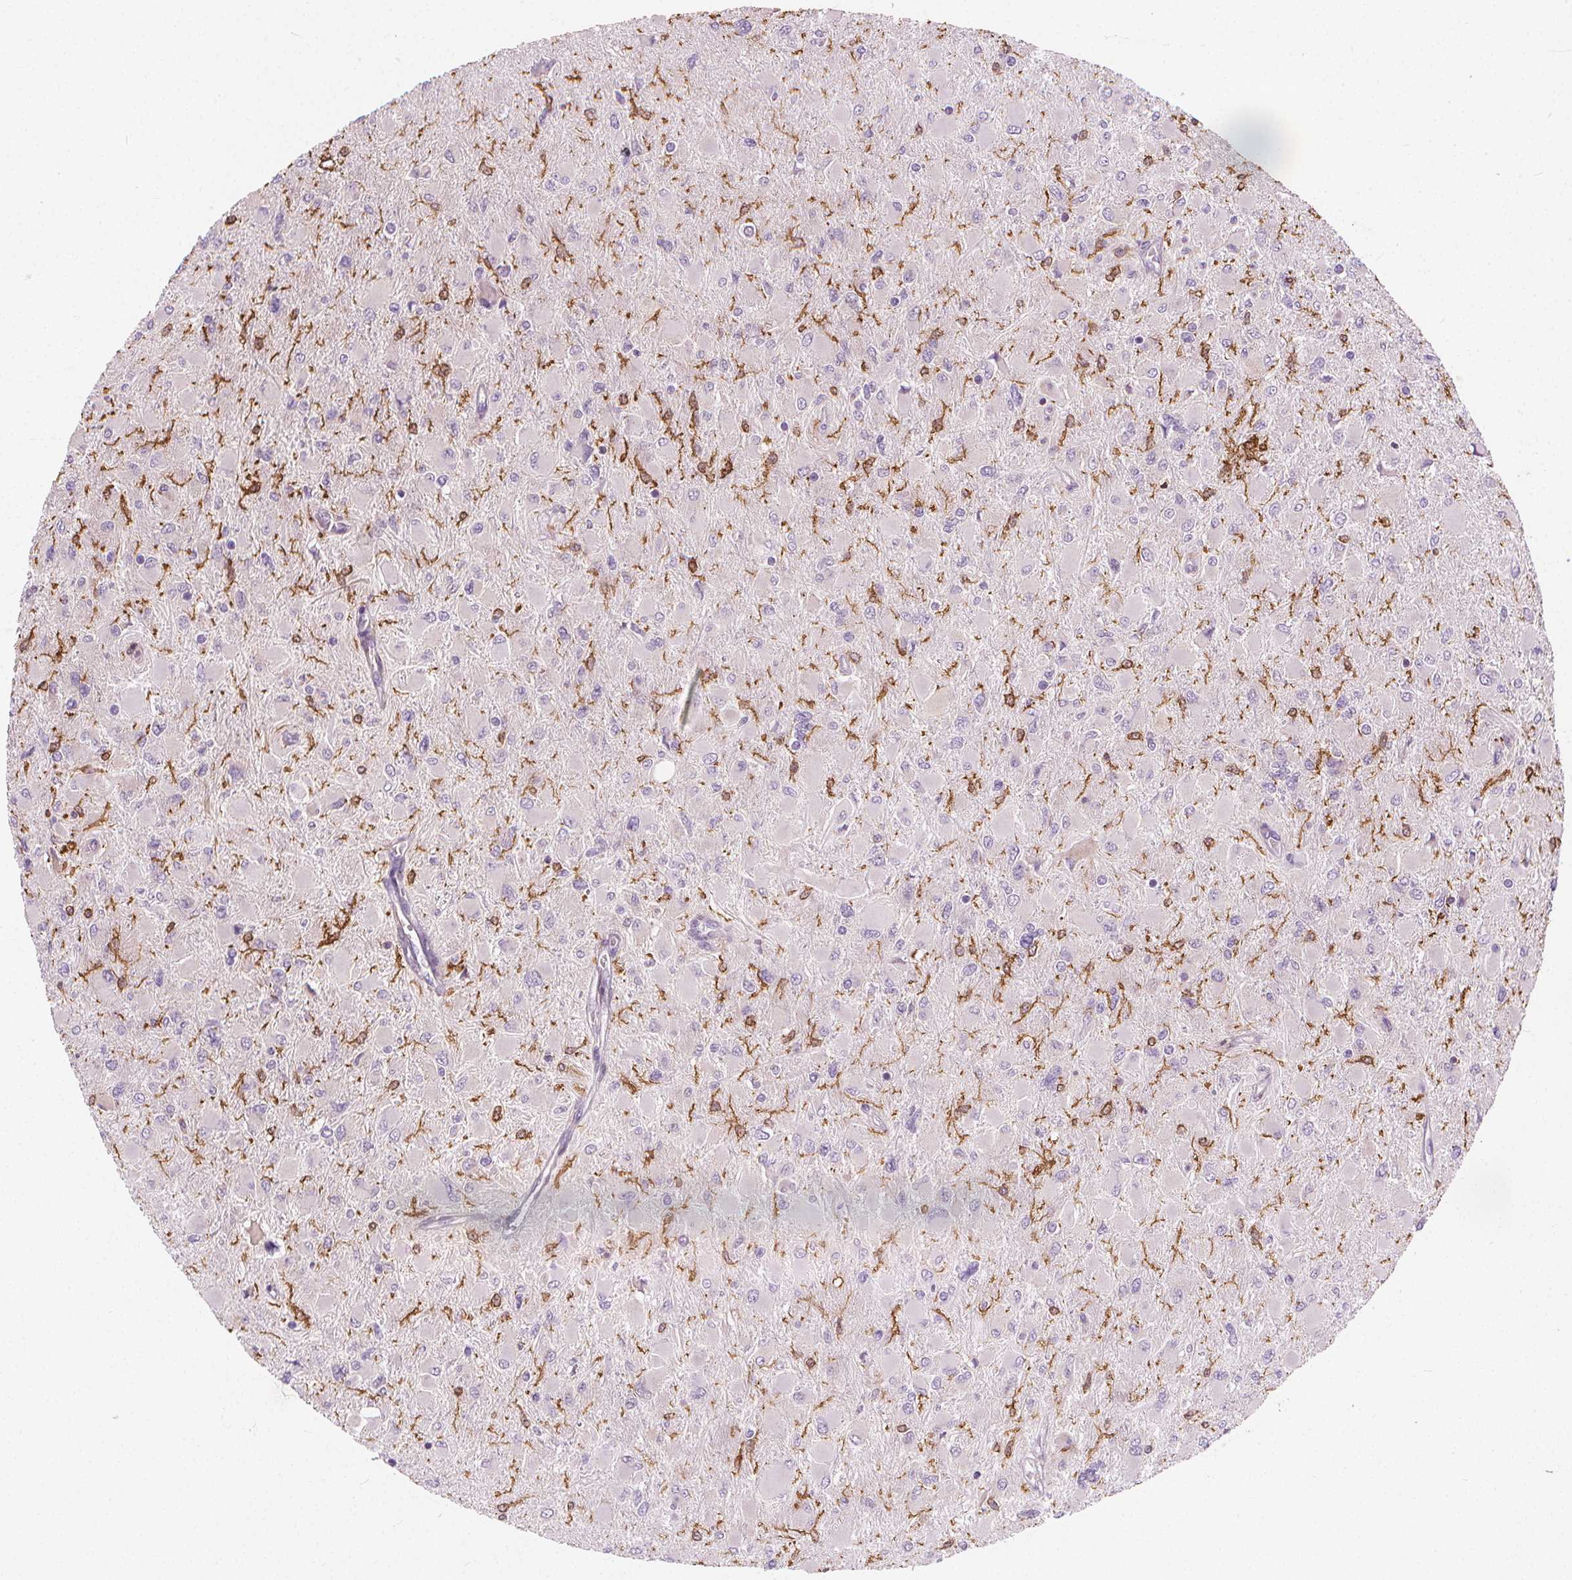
{"staining": {"intensity": "negative", "quantity": "none", "location": "none"}, "tissue": "glioma", "cell_type": "Tumor cells", "image_type": "cancer", "snomed": [{"axis": "morphology", "description": "Glioma, malignant, High grade"}, {"axis": "topography", "description": "Cerebral cortex"}], "caption": "The histopathology image demonstrates no significant expression in tumor cells of malignant high-grade glioma. (DAB IHC, high magnification).", "gene": "RAB20", "patient": {"sex": "female", "age": 36}}